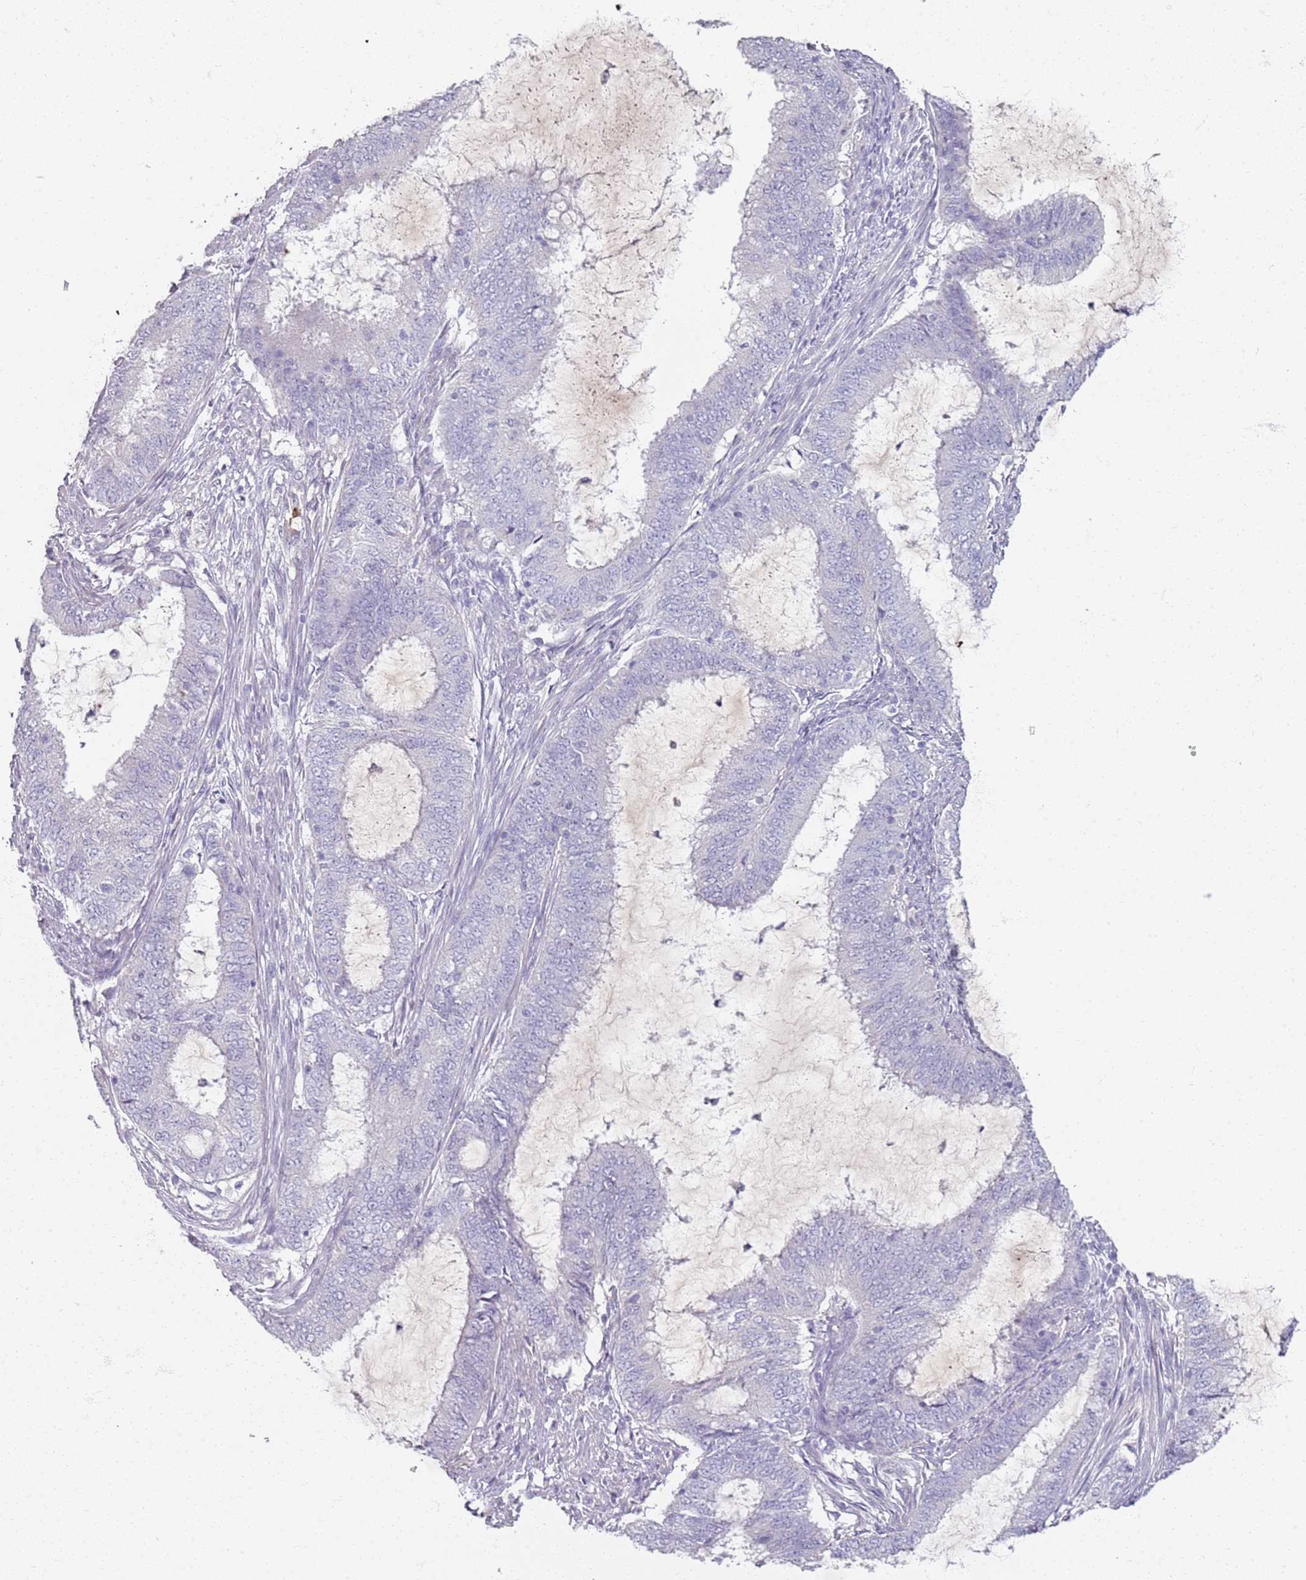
{"staining": {"intensity": "negative", "quantity": "none", "location": "none"}, "tissue": "endometrial cancer", "cell_type": "Tumor cells", "image_type": "cancer", "snomed": [{"axis": "morphology", "description": "Adenocarcinoma, NOS"}, {"axis": "topography", "description": "Endometrium"}], "caption": "Human endometrial cancer stained for a protein using immunohistochemistry (IHC) reveals no positivity in tumor cells.", "gene": "CD40LG", "patient": {"sex": "female", "age": 51}}